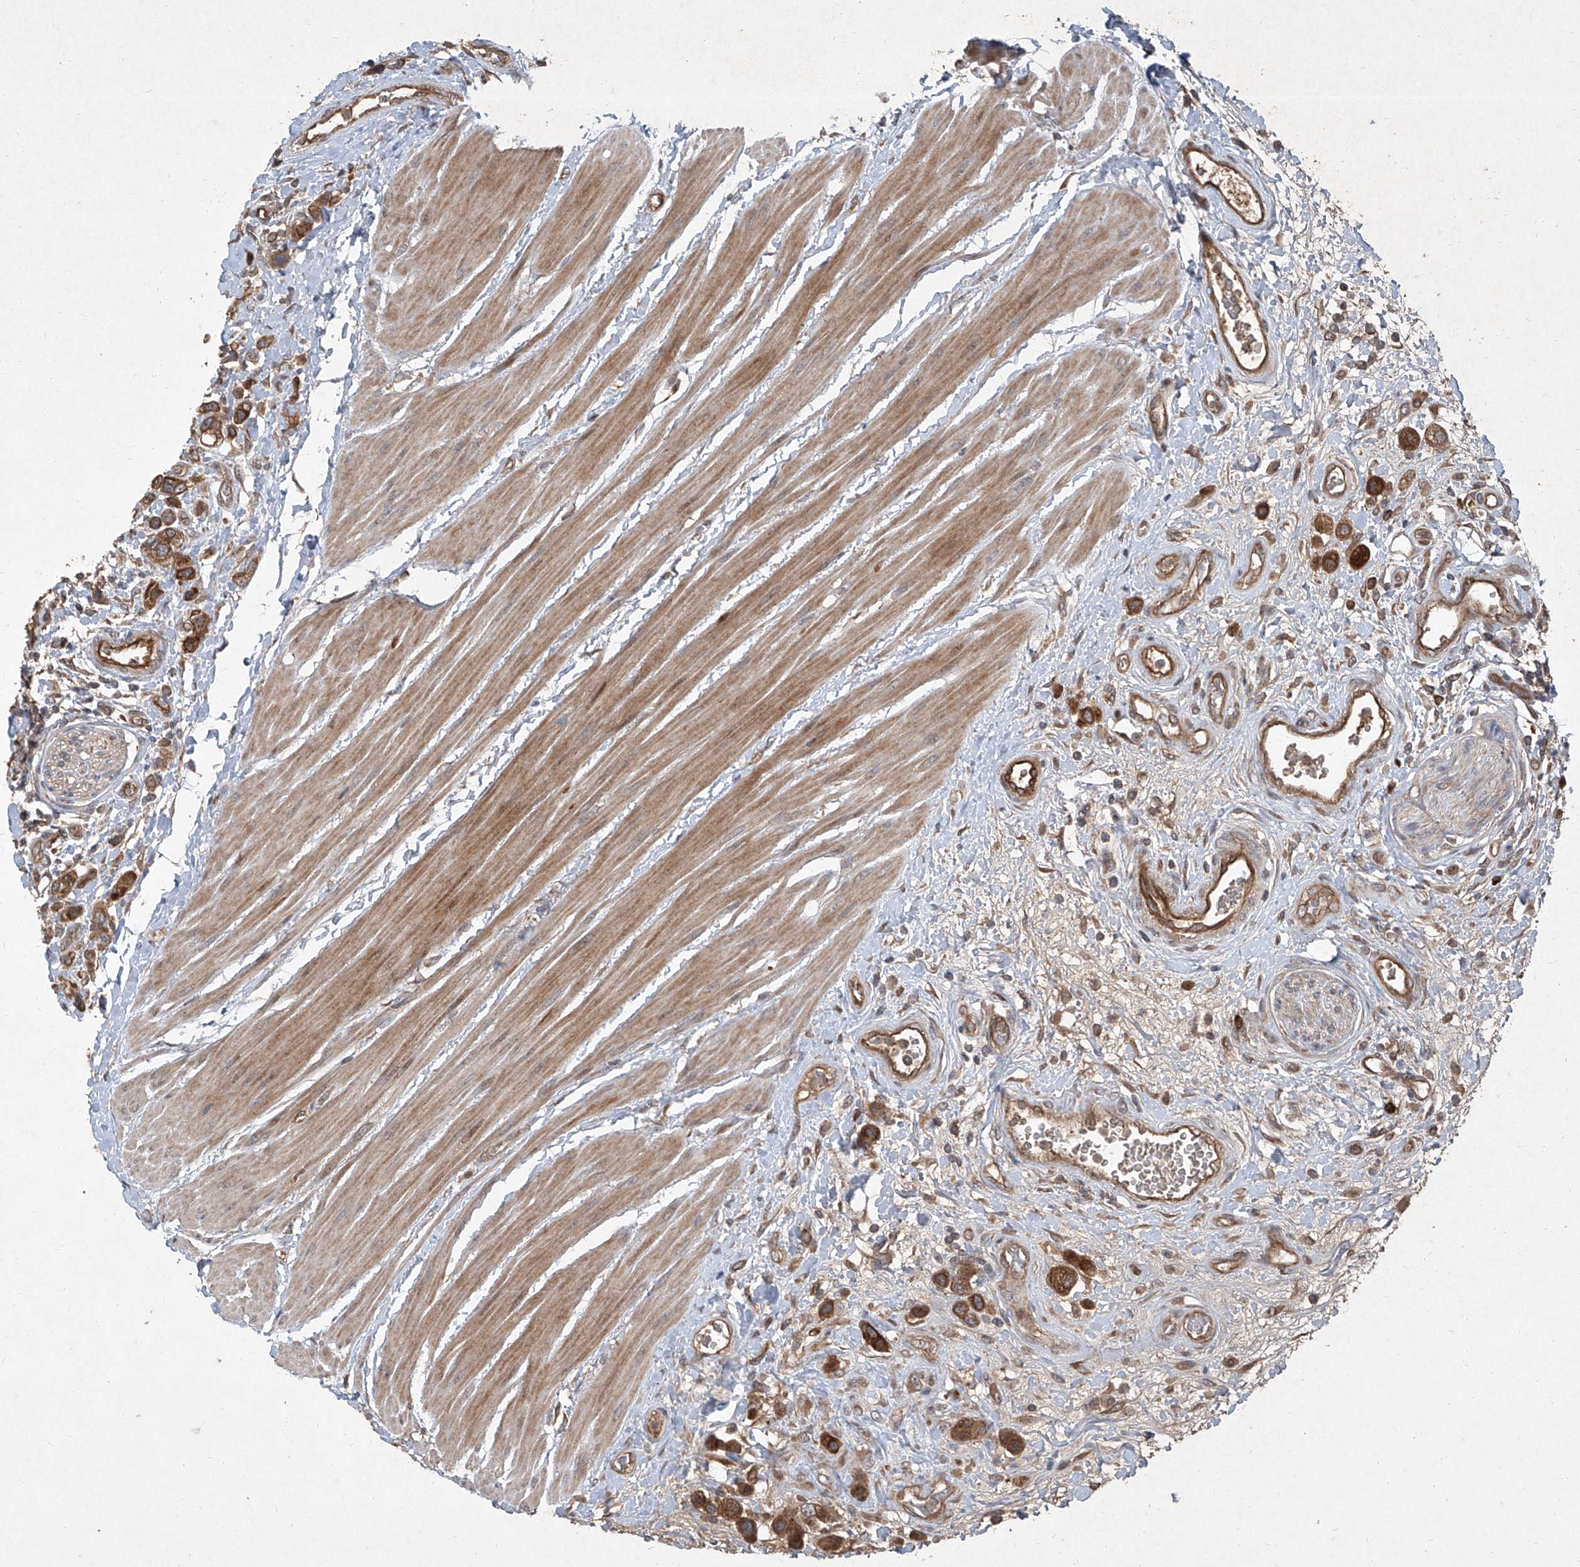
{"staining": {"intensity": "moderate", "quantity": ">75%", "location": "cytoplasmic/membranous"}, "tissue": "urothelial cancer", "cell_type": "Tumor cells", "image_type": "cancer", "snomed": [{"axis": "morphology", "description": "Urothelial carcinoma, High grade"}, {"axis": "topography", "description": "Urinary bladder"}], "caption": "This photomicrograph displays immunohistochemistry (IHC) staining of human urothelial cancer, with medium moderate cytoplasmic/membranous expression in approximately >75% of tumor cells.", "gene": "CCN1", "patient": {"sex": "male", "age": 50}}